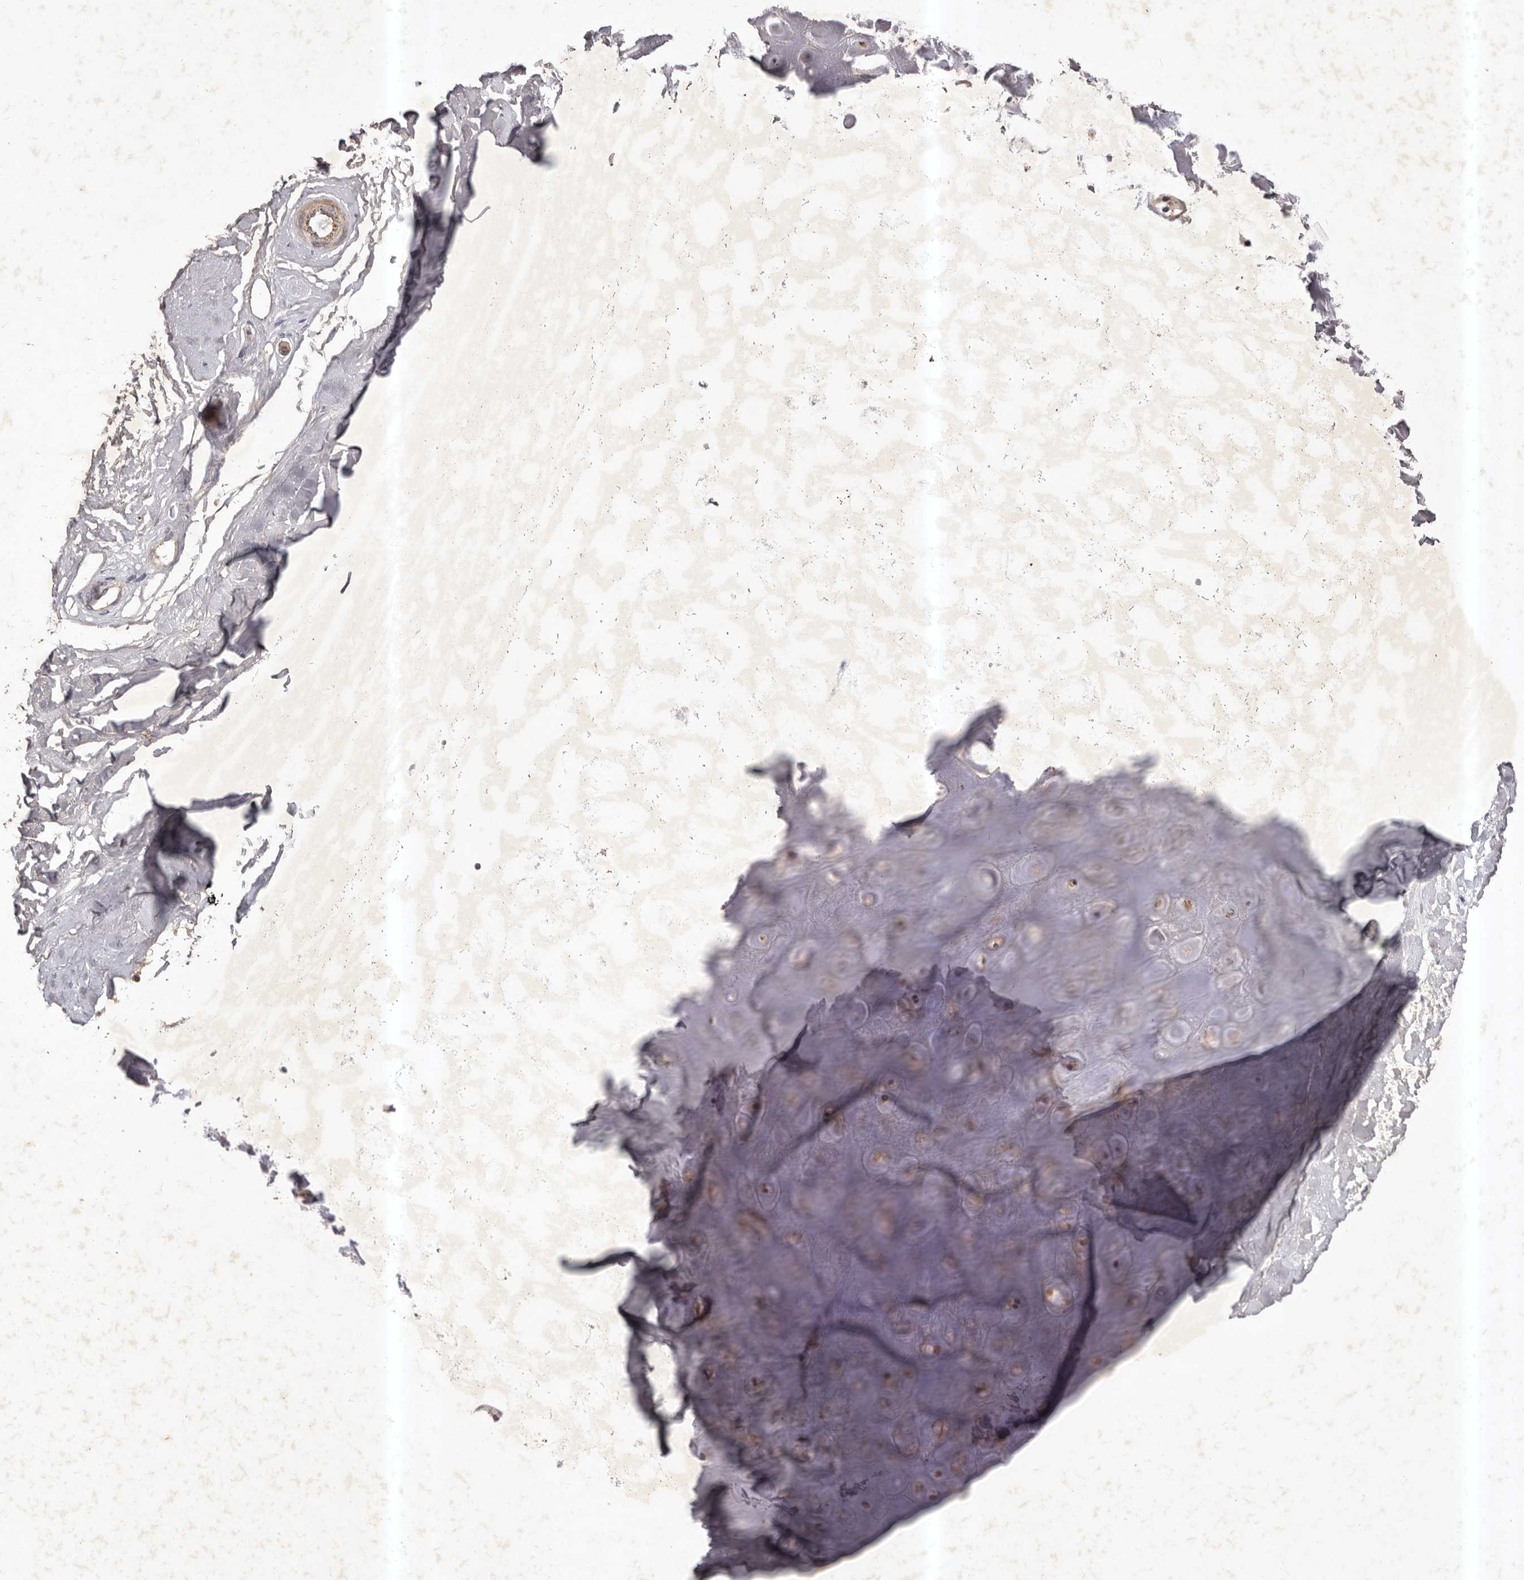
{"staining": {"intensity": "negative", "quantity": "none", "location": "none"}, "tissue": "adipose tissue", "cell_type": "Adipocytes", "image_type": "normal", "snomed": [{"axis": "morphology", "description": "Normal tissue, NOS"}, {"axis": "morphology", "description": "Basal cell carcinoma"}, {"axis": "topography", "description": "Skin"}], "caption": "DAB (3,3'-diaminobenzidine) immunohistochemical staining of unremarkable human adipose tissue demonstrates no significant staining in adipocytes.", "gene": "HBS1L", "patient": {"sex": "female", "age": 89}}